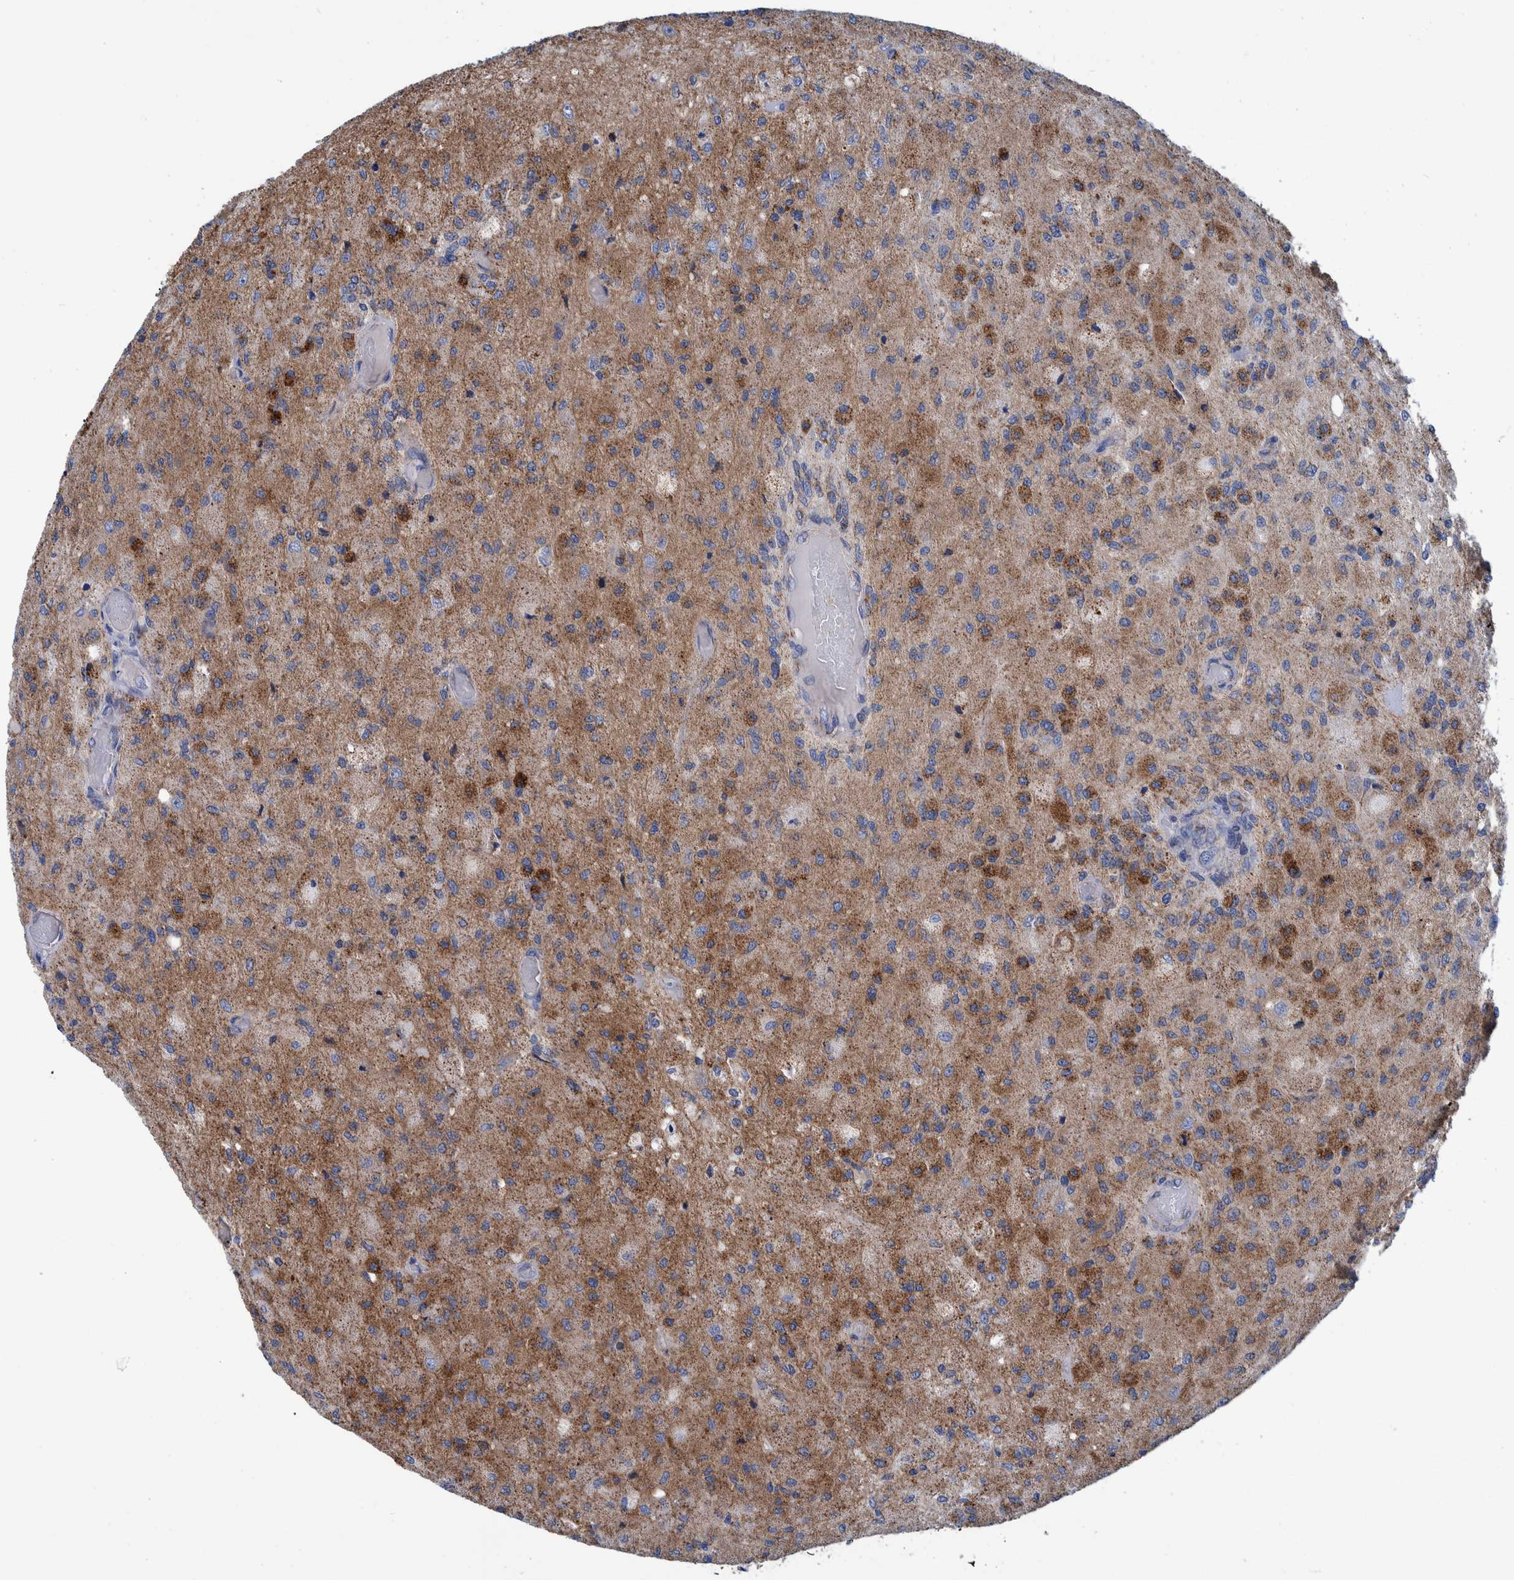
{"staining": {"intensity": "moderate", "quantity": ">75%", "location": "cytoplasmic/membranous"}, "tissue": "glioma", "cell_type": "Tumor cells", "image_type": "cancer", "snomed": [{"axis": "morphology", "description": "Normal tissue, NOS"}, {"axis": "morphology", "description": "Glioma, malignant, High grade"}, {"axis": "topography", "description": "Cerebral cortex"}], "caption": "There is medium levels of moderate cytoplasmic/membranous positivity in tumor cells of glioma, as demonstrated by immunohistochemical staining (brown color).", "gene": "BZW2", "patient": {"sex": "male", "age": 77}}